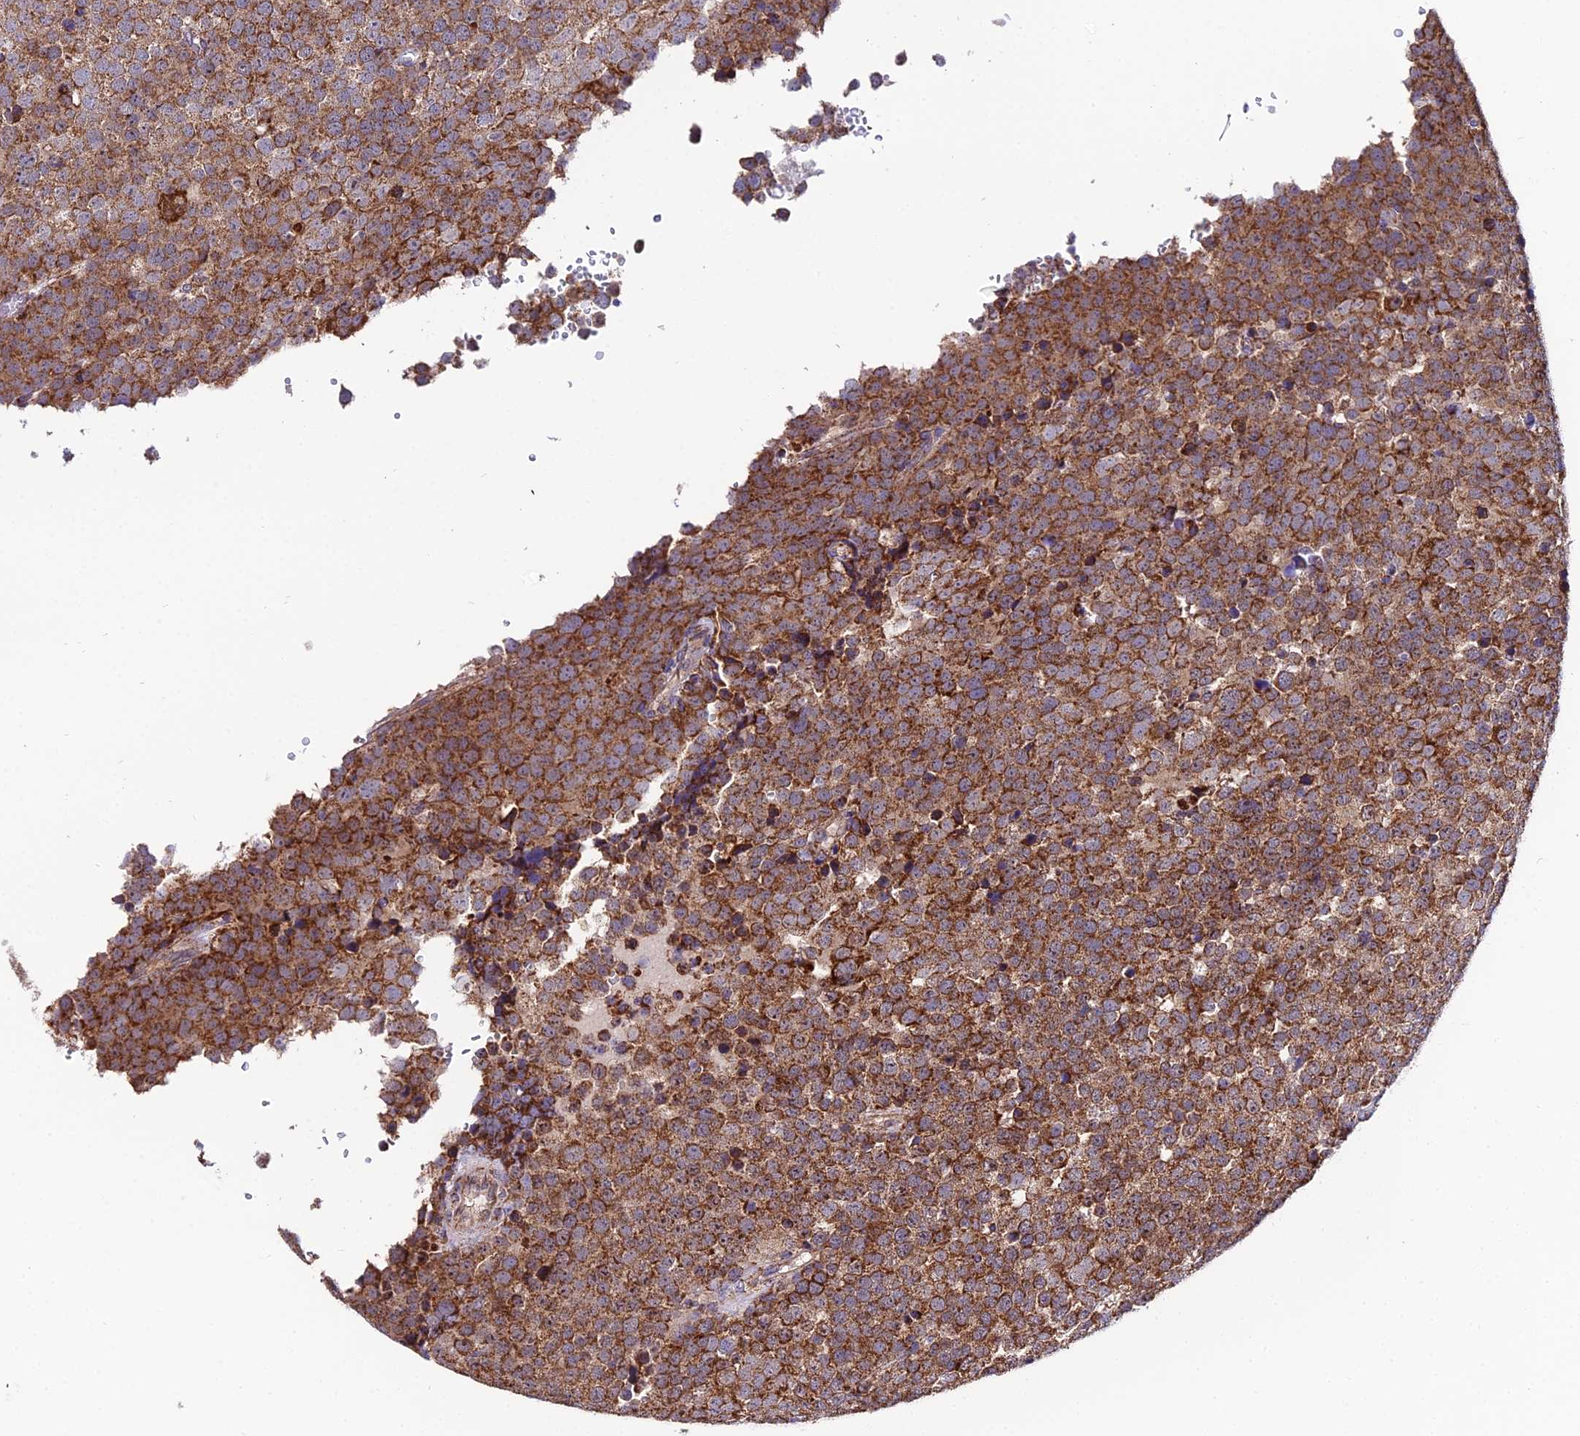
{"staining": {"intensity": "strong", "quantity": ">75%", "location": "cytoplasmic/membranous"}, "tissue": "testis cancer", "cell_type": "Tumor cells", "image_type": "cancer", "snomed": [{"axis": "morphology", "description": "Seminoma, NOS"}, {"axis": "topography", "description": "Testis"}], "caption": "Protein expression analysis of seminoma (testis) shows strong cytoplasmic/membranous positivity in about >75% of tumor cells.", "gene": "PSMD2", "patient": {"sex": "male", "age": 71}}